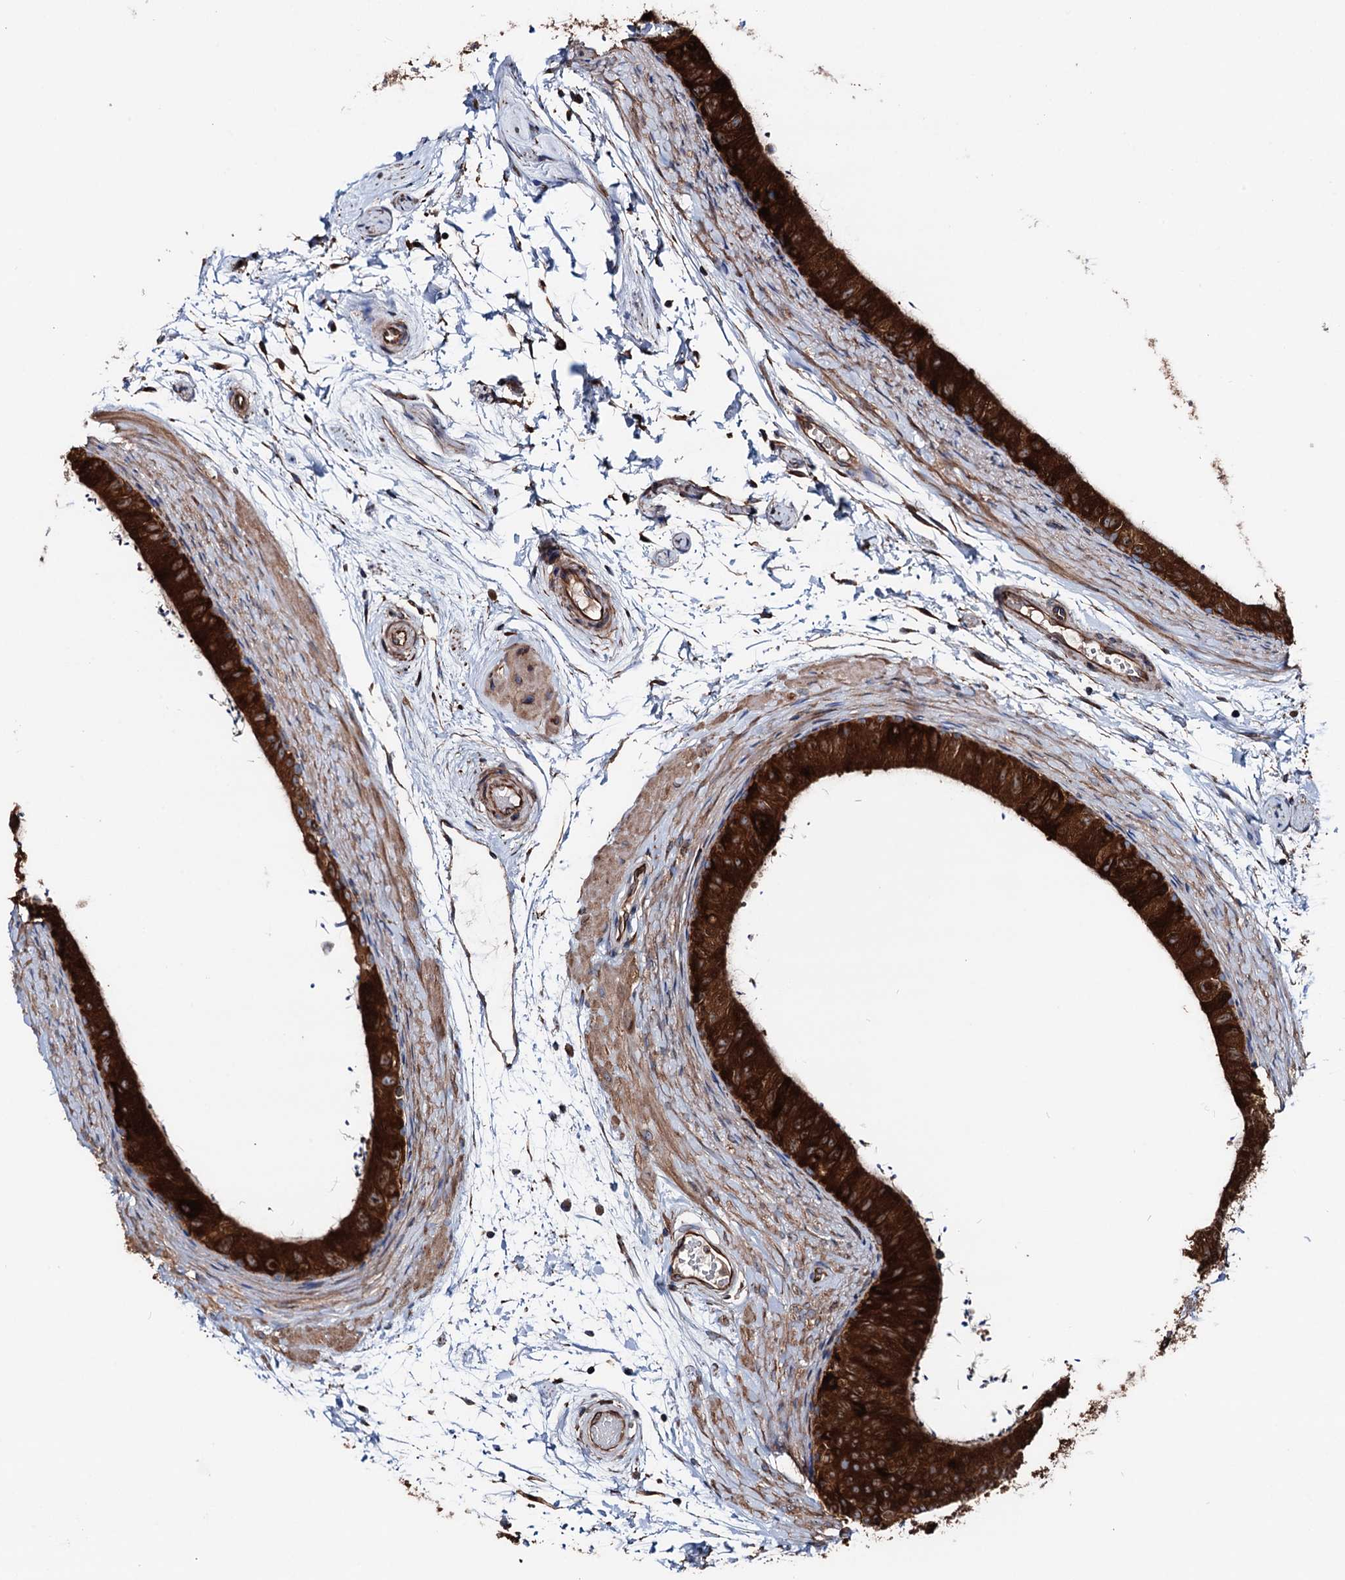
{"staining": {"intensity": "strong", "quantity": ">75%", "location": "cytoplasmic/membranous"}, "tissue": "epididymis", "cell_type": "Glandular cells", "image_type": "normal", "snomed": [{"axis": "morphology", "description": "Normal tissue, NOS"}, {"axis": "topography", "description": "Epididymis"}], "caption": "Strong cytoplasmic/membranous positivity is seen in approximately >75% of glandular cells in benign epididymis. (Brightfield microscopy of DAB IHC at high magnification).", "gene": "ERP29", "patient": {"sex": "male", "age": 50}}